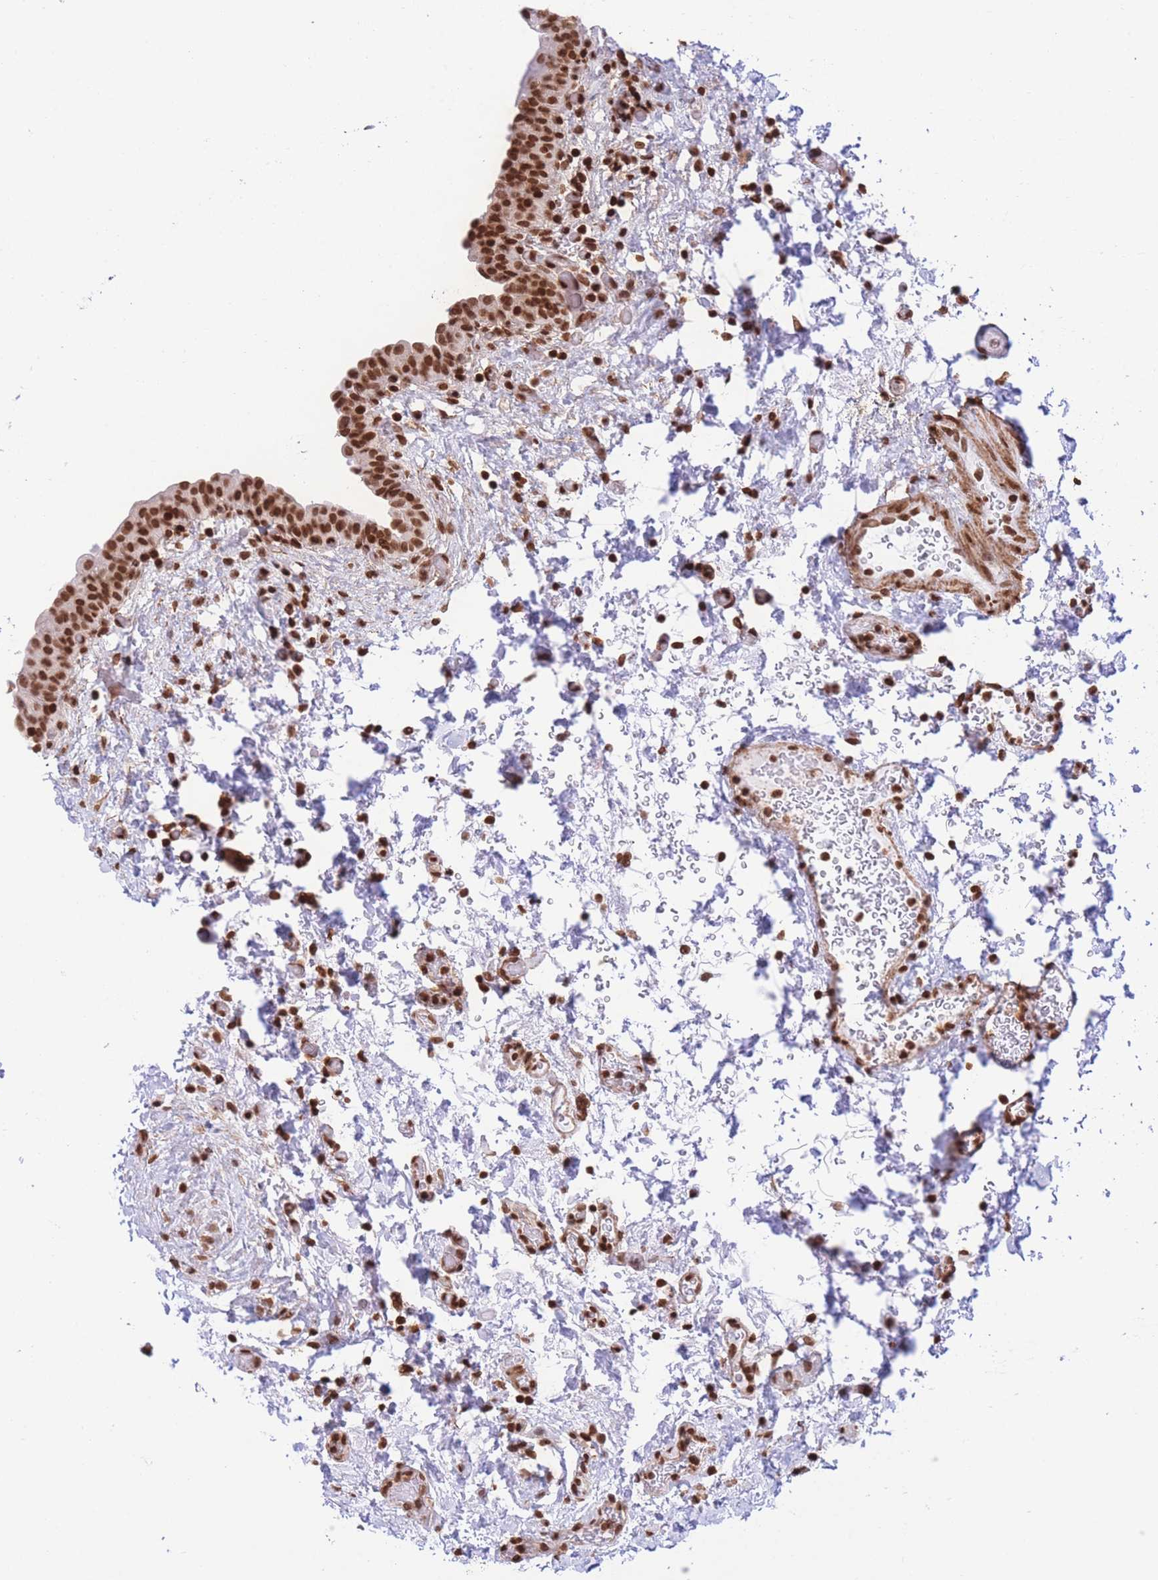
{"staining": {"intensity": "strong", "quantity": ">75%", "location": "nuclear"}, "tissue": "urinary bladder", "cell_type": "Urothelial cells", "image_type": "normal", "snomed": [{"axis": "morphology", "description": "Normal tissue, NOS"}, {"axis": "topography", "description": "Urinary bladder"}], "caption": "Approximately >75% of urothelial cells in unremarkable human urinary bladder show strong nuclear protein expression as visualized by brown immunohistochemical staining.", "gene": "H2BC10", "patient": {"sex": "male", "age": 69}}